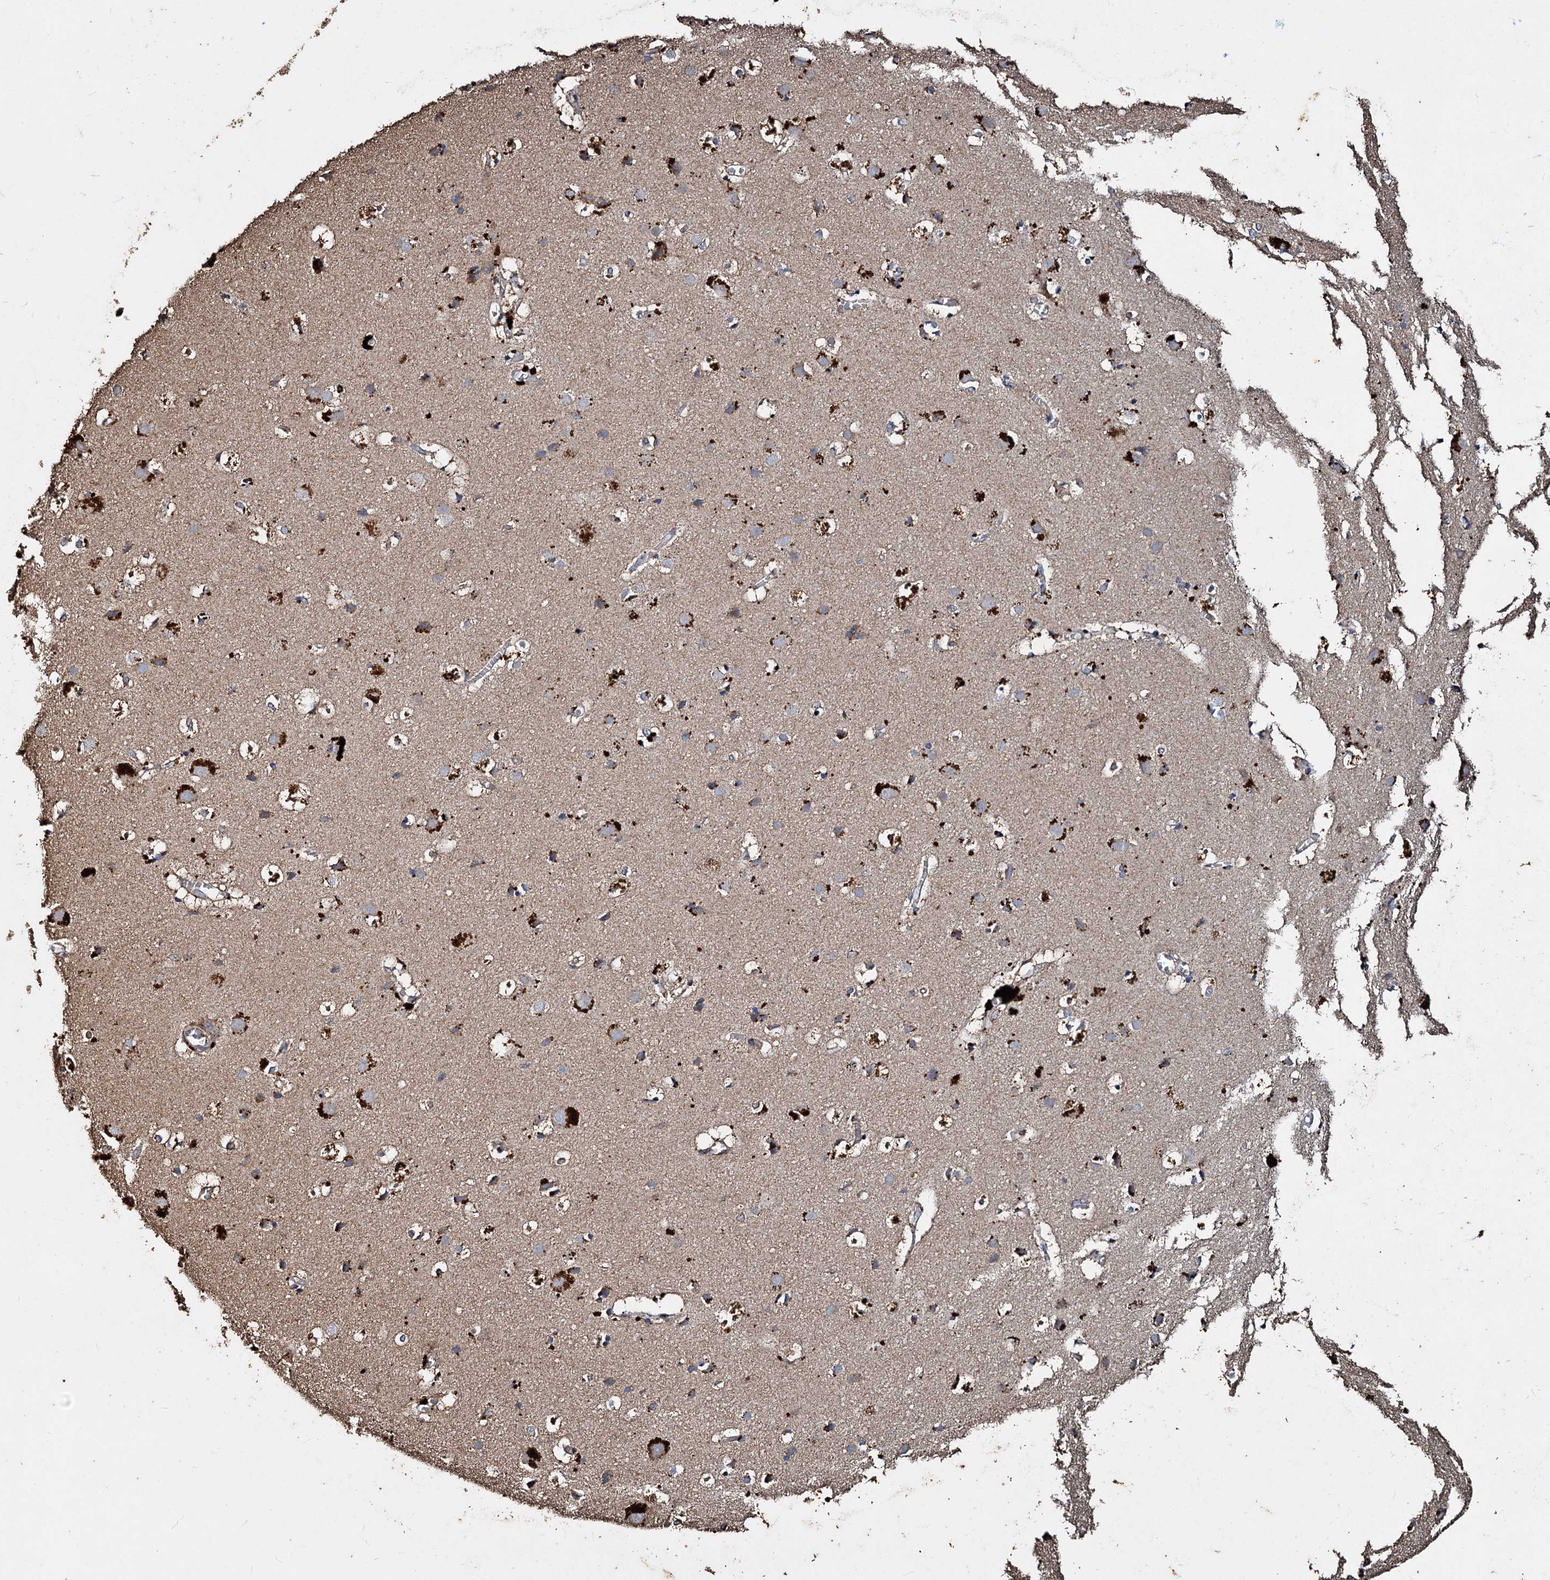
{"staining": {"intensity": "moderate", "quantity": "25%-75%", "location": "cytoplasmic/membranous"}, "tissue": "cerebral cortex", "cell_type": "Endothelial cells", "image_type": "normal", "snomed": [{"axis": "morphology", "description": "Normal tissue, NOS"}, {"axis": "topography", "description": "Cerebral cortex"}], "caption": "Protein expression analysis of benign human cerebral cortex reveals moderate cytoplasmic/membranous expression in approximately 25%-75% of endothelial cells. Nuclei are stained in blue.", "gene": "NOTCH2NLA", "patient": {"sex": "male", "age": 54}}